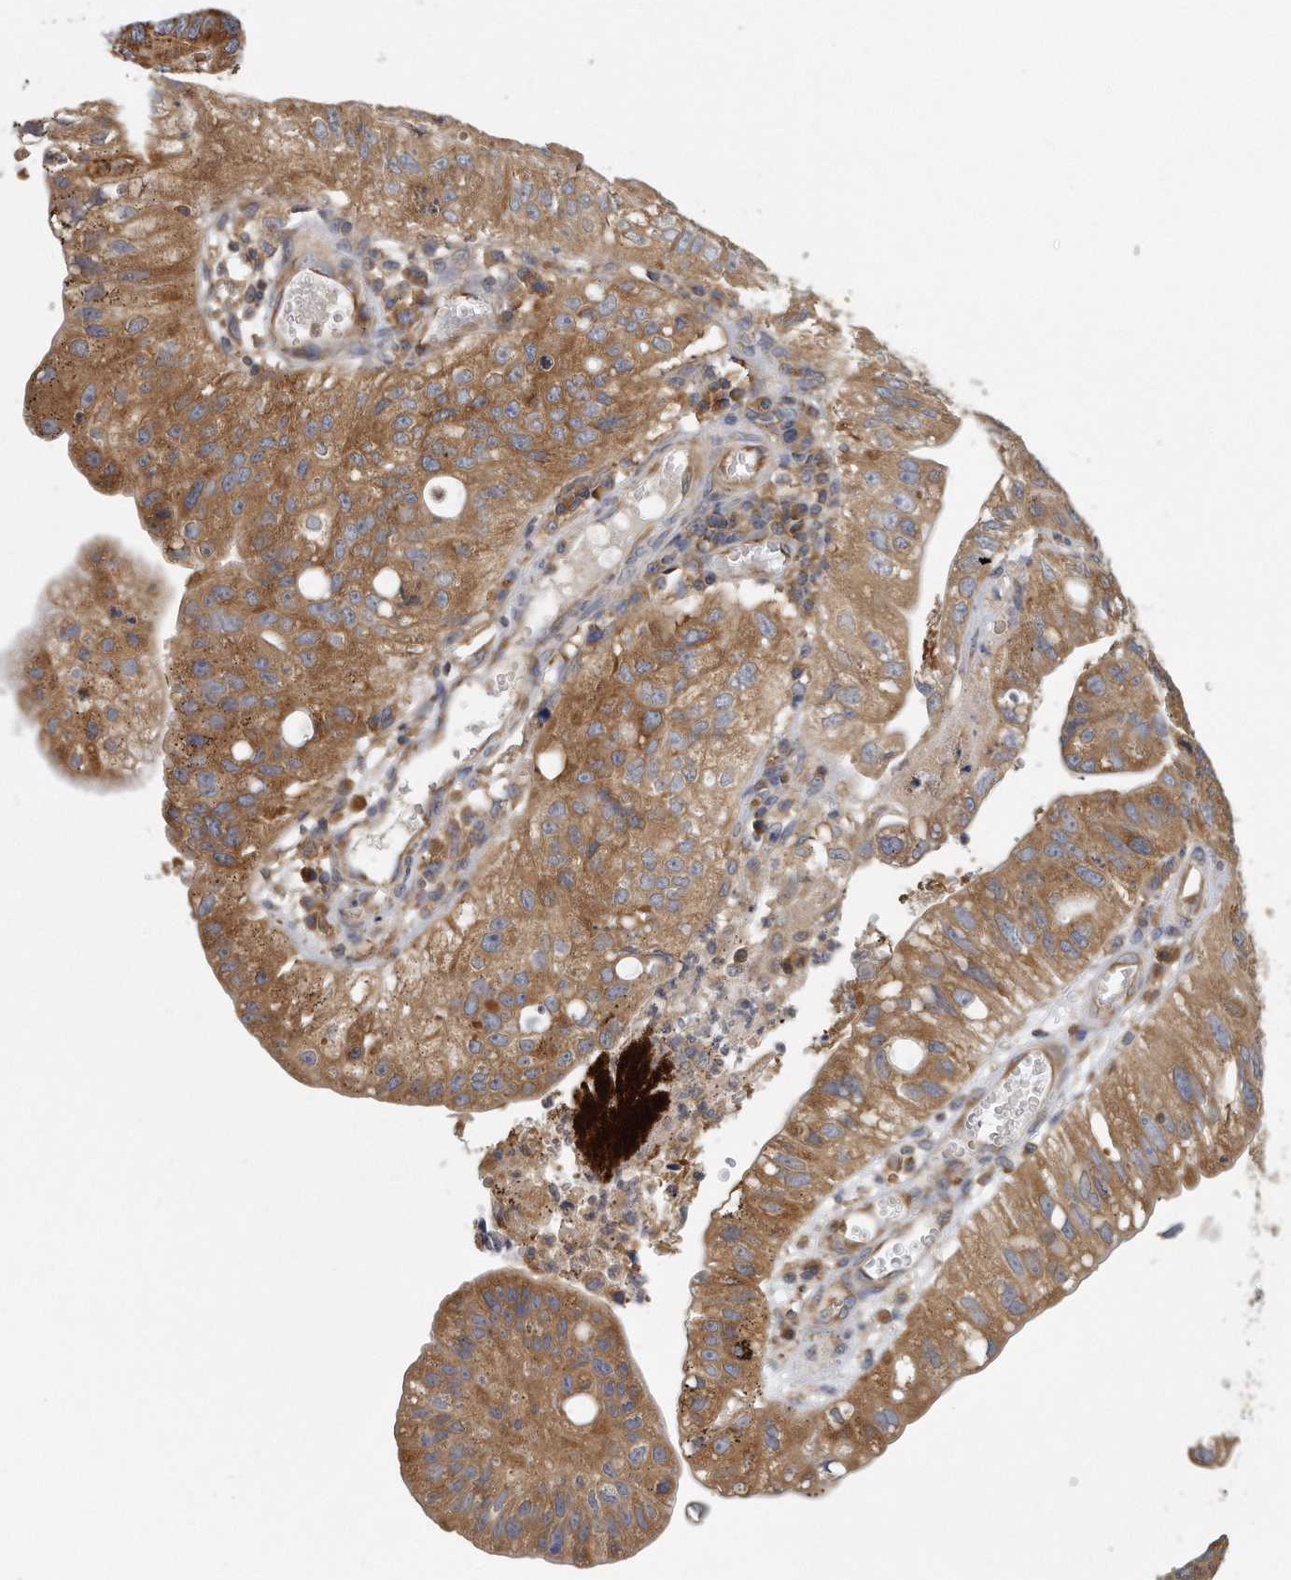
{"staining": {"intensity": "moderate", "quantity": ">75%", "location": "cytoplasmic/membranous"}, "tissue": "stomach cancer", "cell_type": "Tumor cells", "image_type": "cancer", "snomed": [{"axis": "morphology", "description": "Adenocarcinoma, NOS"}, {"axis": "topography", "description": "Stomach"}], "caption": "This histopathology image shows immunohistochemistry (IHC) staining of human stomach cancer, with medium moderate cytoplasmic/membranous expression in about >75% of tumor cells.", "gene": "EIF3I", "patient": {"sex": "male", "age": 59}}